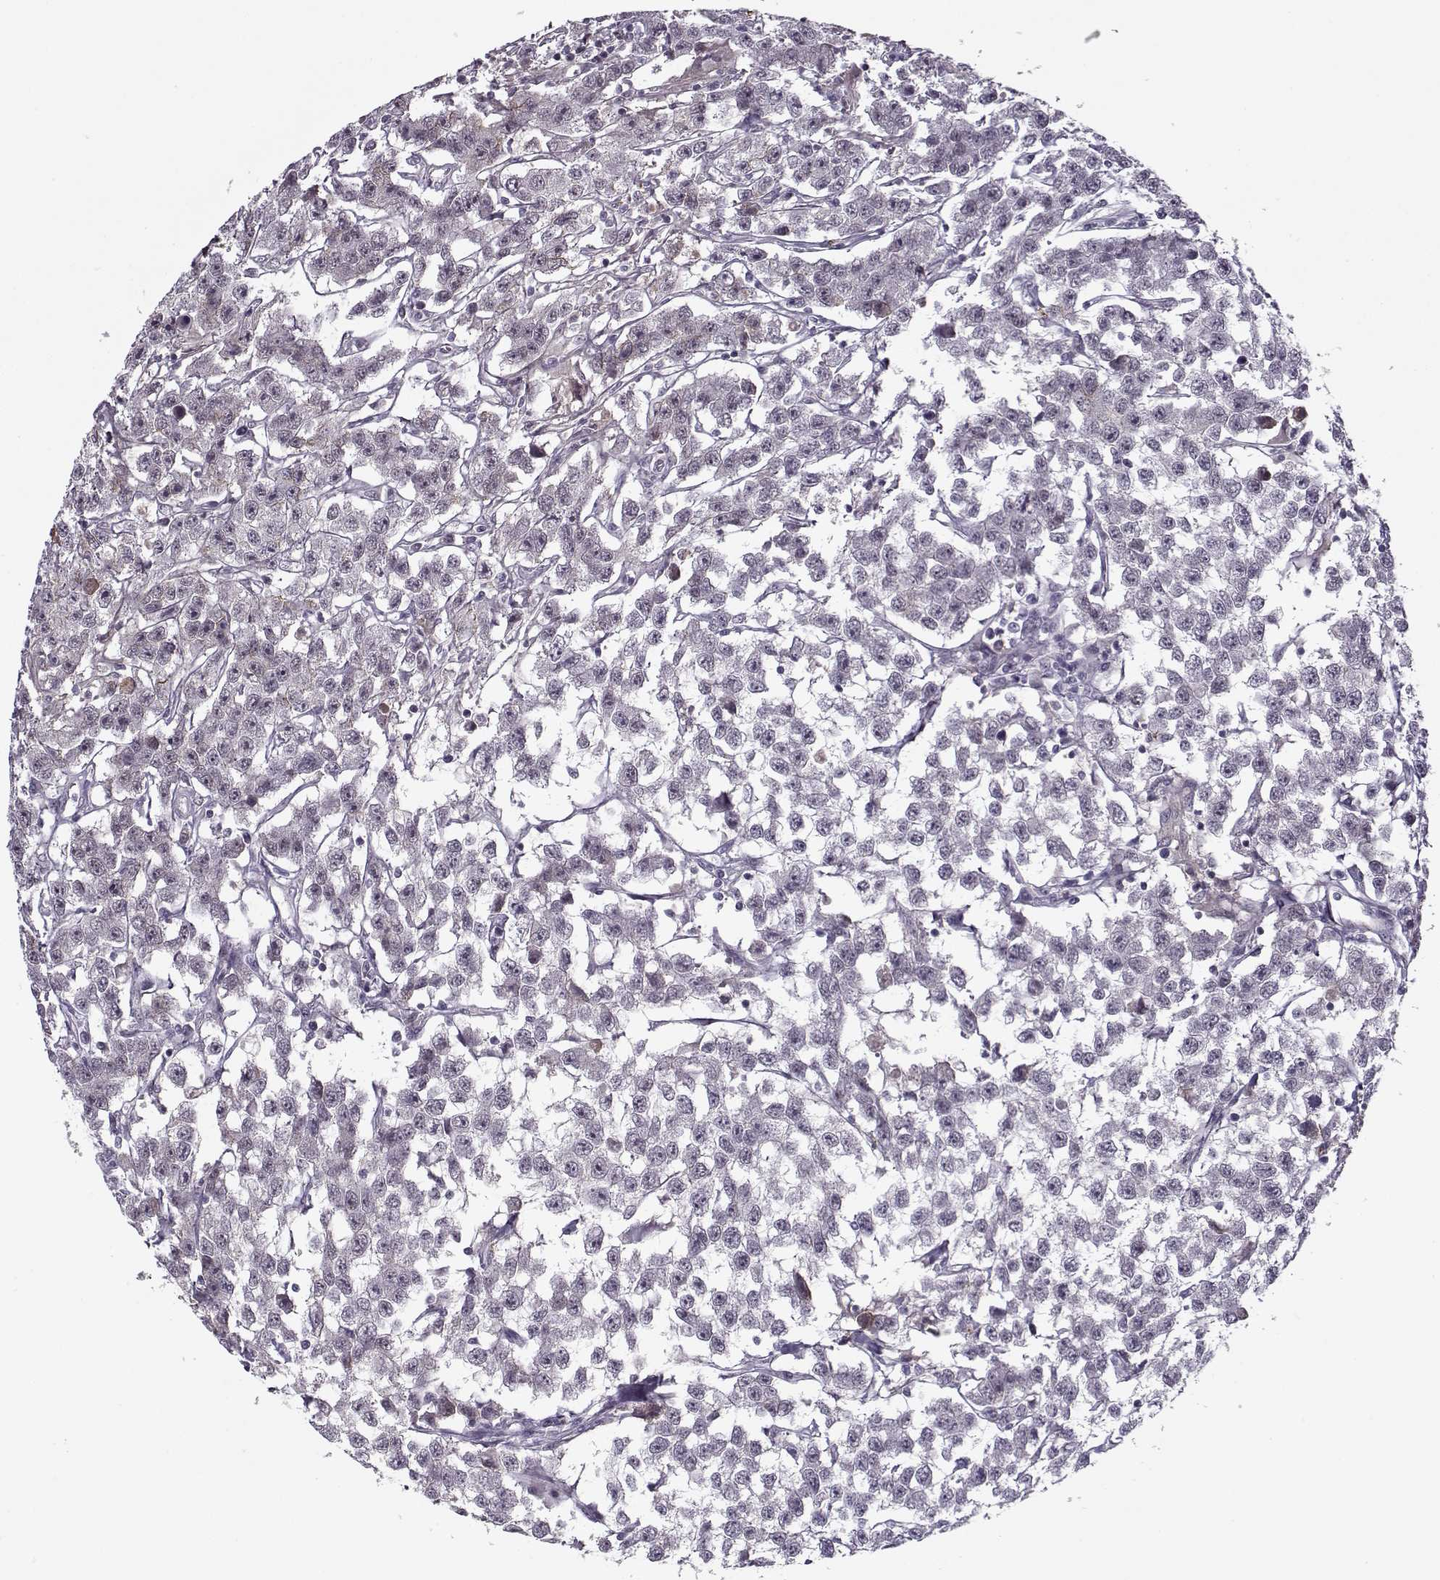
{"staining": {"intensity": "negative", "quantity": "none", "location": "none"}, "tissue": "testis cancer", "cell_type": "Tumor cells", "image_type": "cancer", "snomed": [{"axis": "morphology", "description": "Seminoma, NOS"}, {"axis": "topography", "description": "Testis"}], "caption": "High magnification brightfield microscopy of testis seminoma stained with DAB (brown) and counterstained with hematoxylin (blue): tumor cells show no significant staining.", "gene": "DENND4B", "patient": {"sex": "male", "age": 59}}